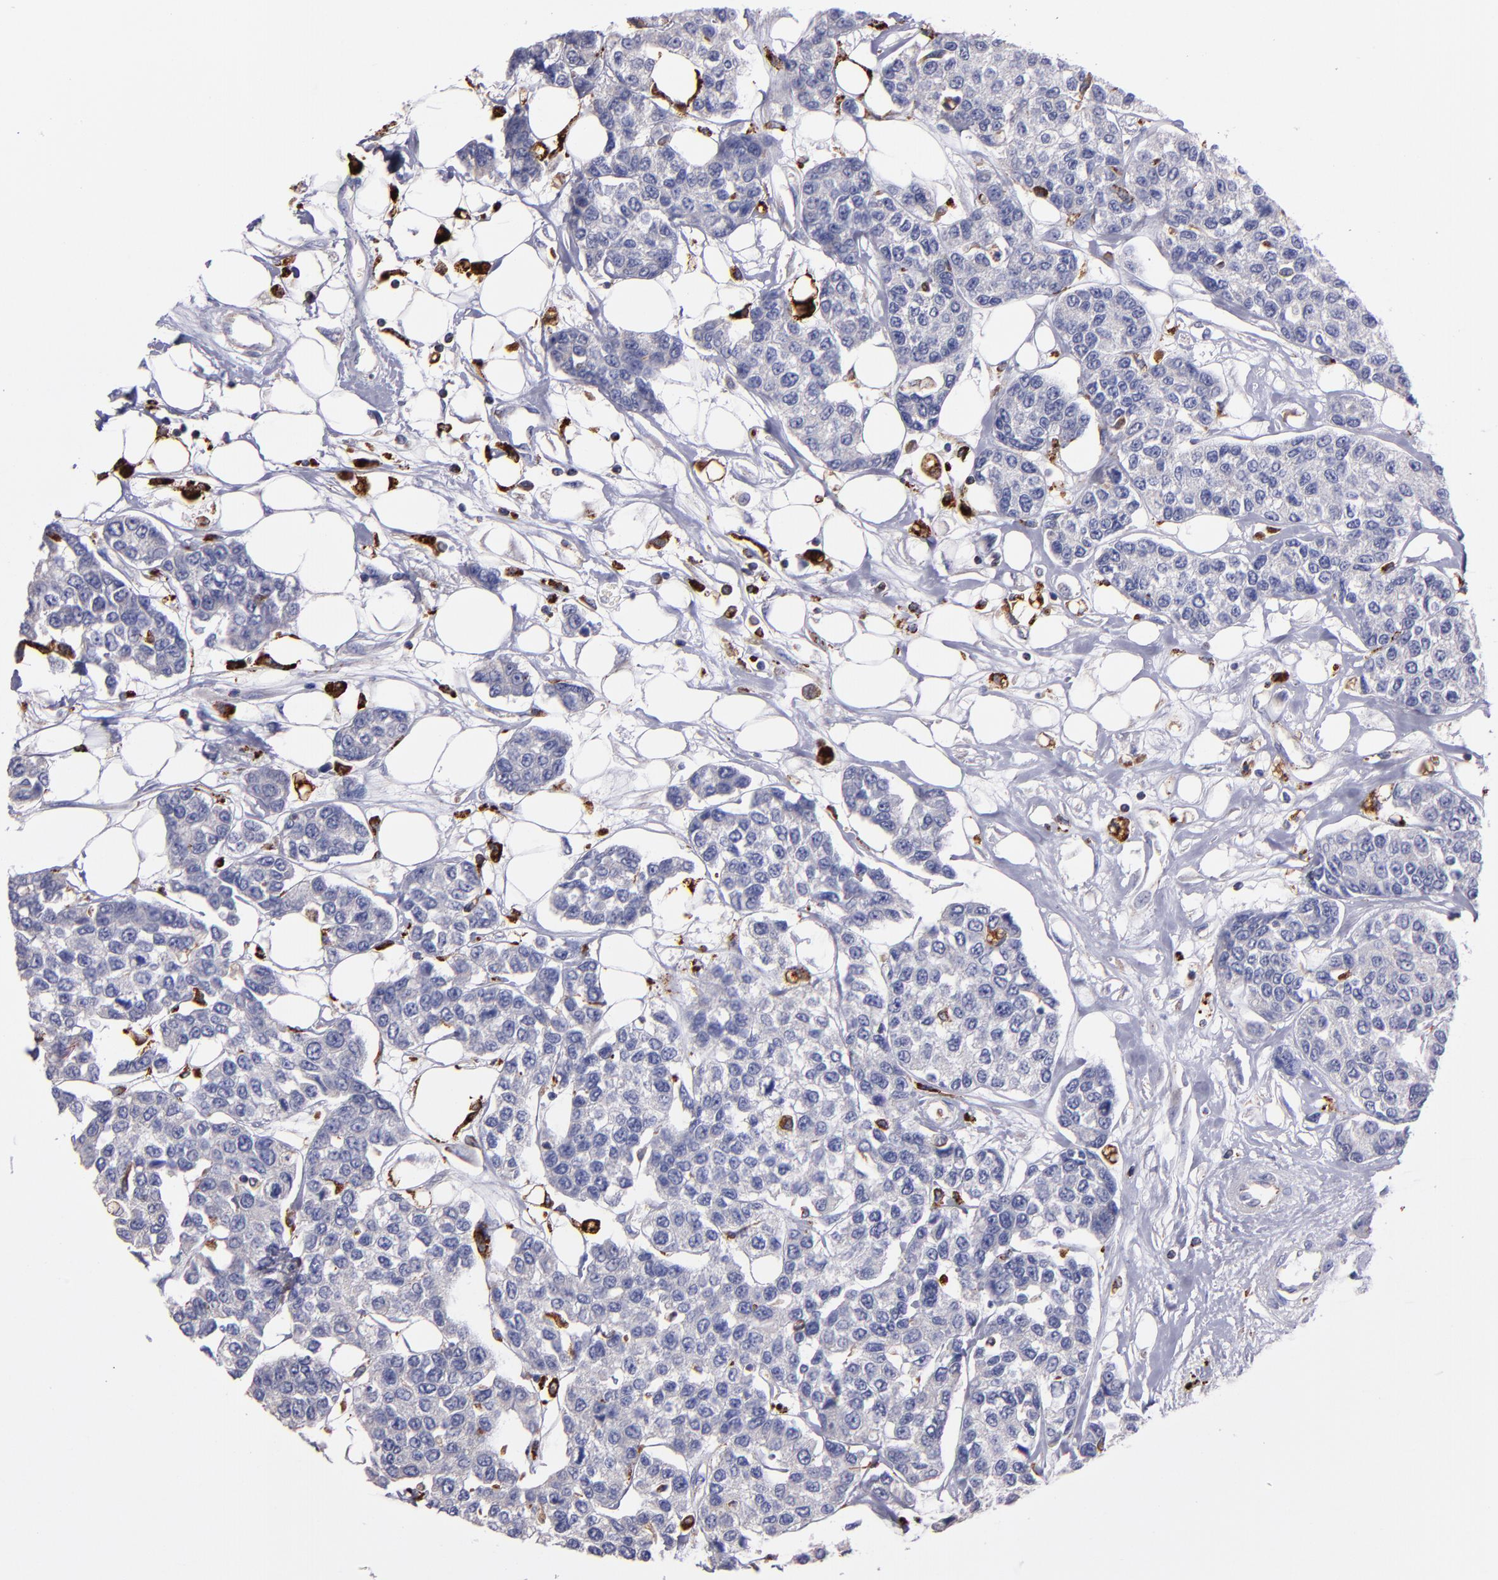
{"staining": {"intensity": "negative", "quantity": "none", "location": "none"}, "tissue": "breast cancer", "cell_type": "Tumor cells", "image_type": "cancer", "snomed": [{"axis": "morphology", "description": "Duct carcinoma"}, {"axis": "topography", "description": "Breast"}], "caption": "High power microscopy image of an immunohistochemistry micrograph of breast infiltrating ductal carcinoma, revealing no significant staining in tumor cells. The staining is performed using DAB brown chromogen with nuclei counter-stained in using hematoxylin.", "gene": "CTSS", "patient": {"sex": "female", "age": 51}}